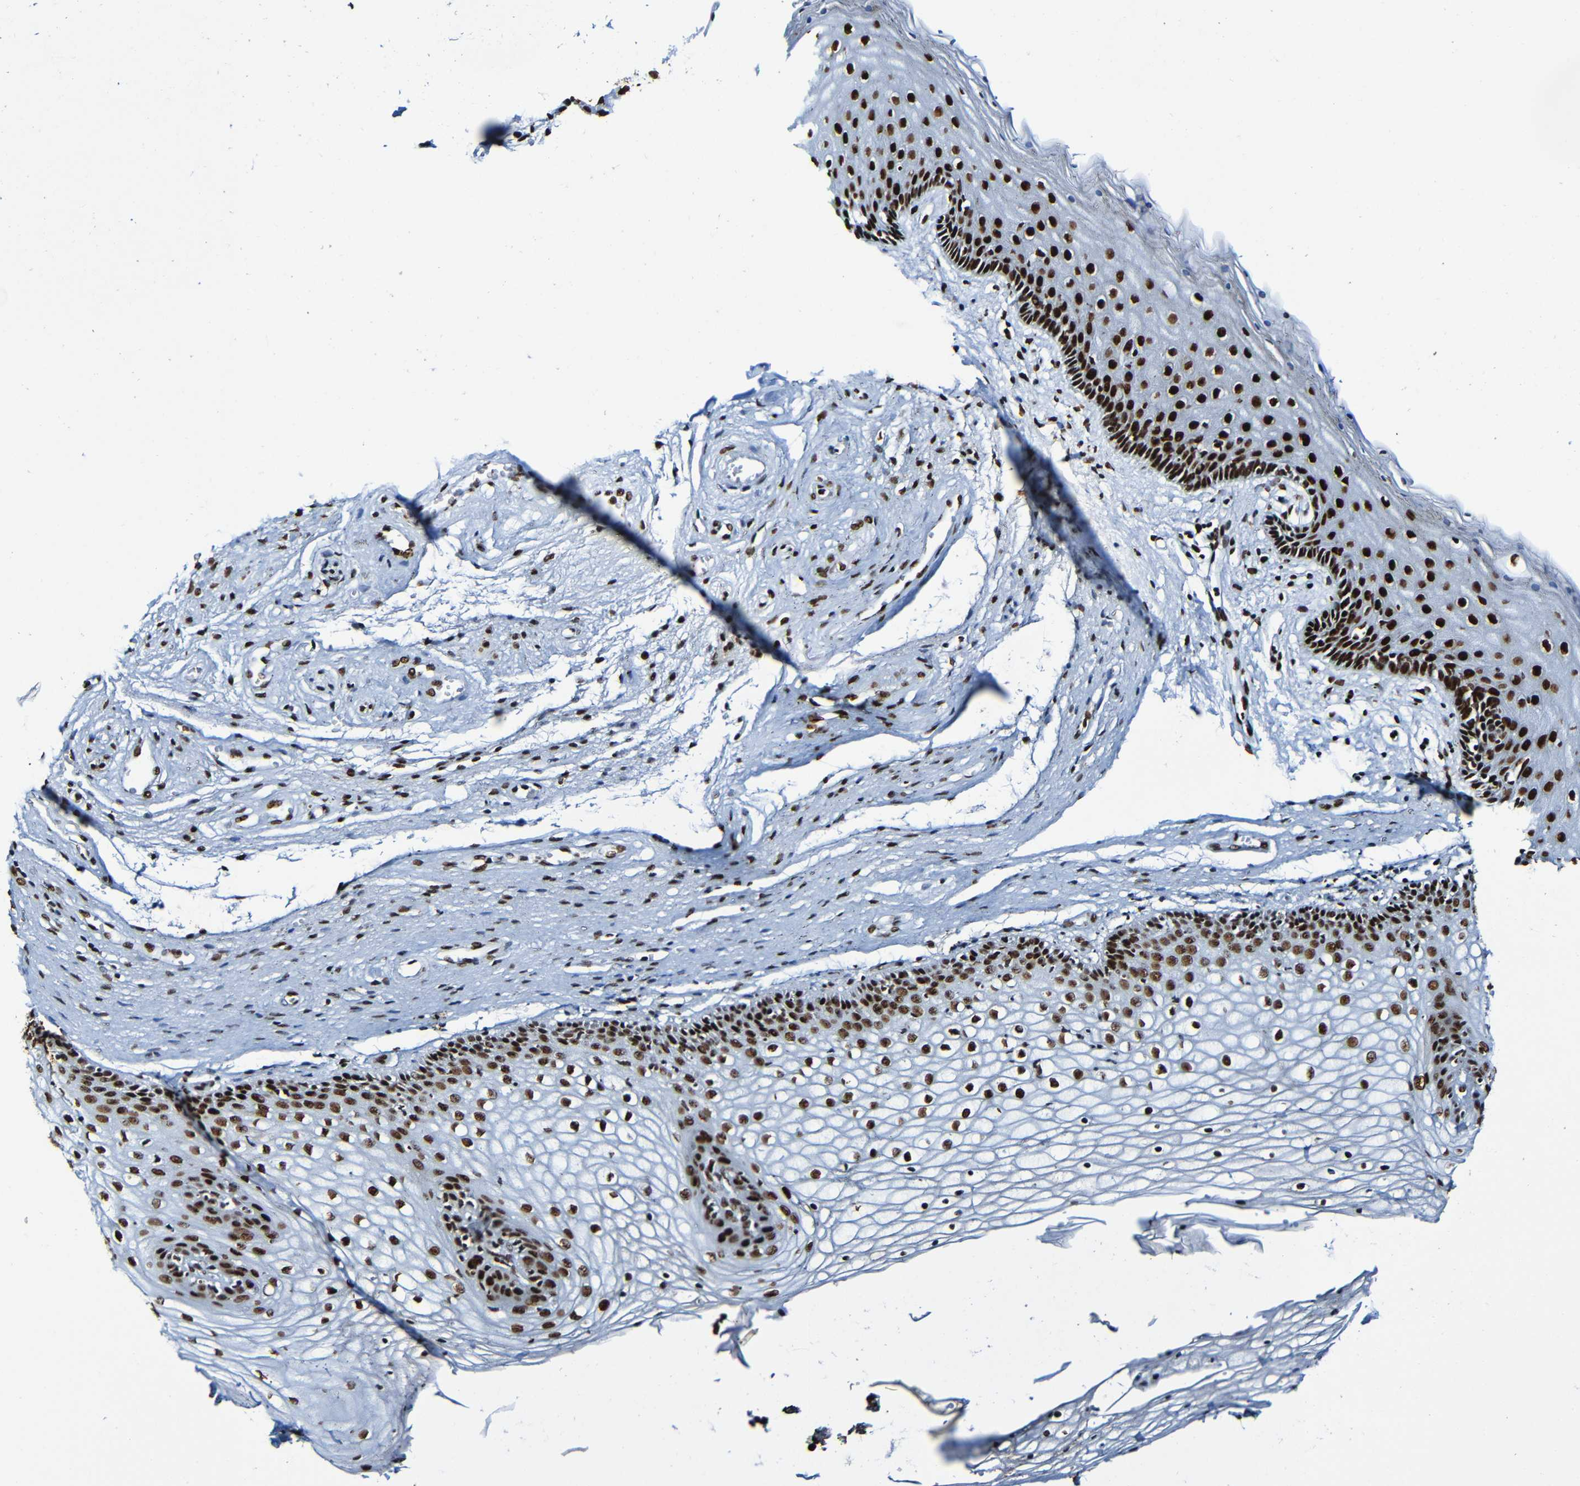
{"staining": {"intensity": "strong", "quantity": ">75%", "location": "nuclear"}, "tissue": "vagina", "cell_type": "Squamous epithelial cells", "image_type": "normal", "snomed": [{"axis": "morphology", "description": "Normal tissue, NOS"}, {"axis": "topography", "description": "Vagina"}], "caption": "The image shows staining of benign vagina, revealing strong nuclear protein positivity (brown color) within squamous epithelial cells.", "gene": "SRSF3", "patient": {"sex": "female", "age": 44}}